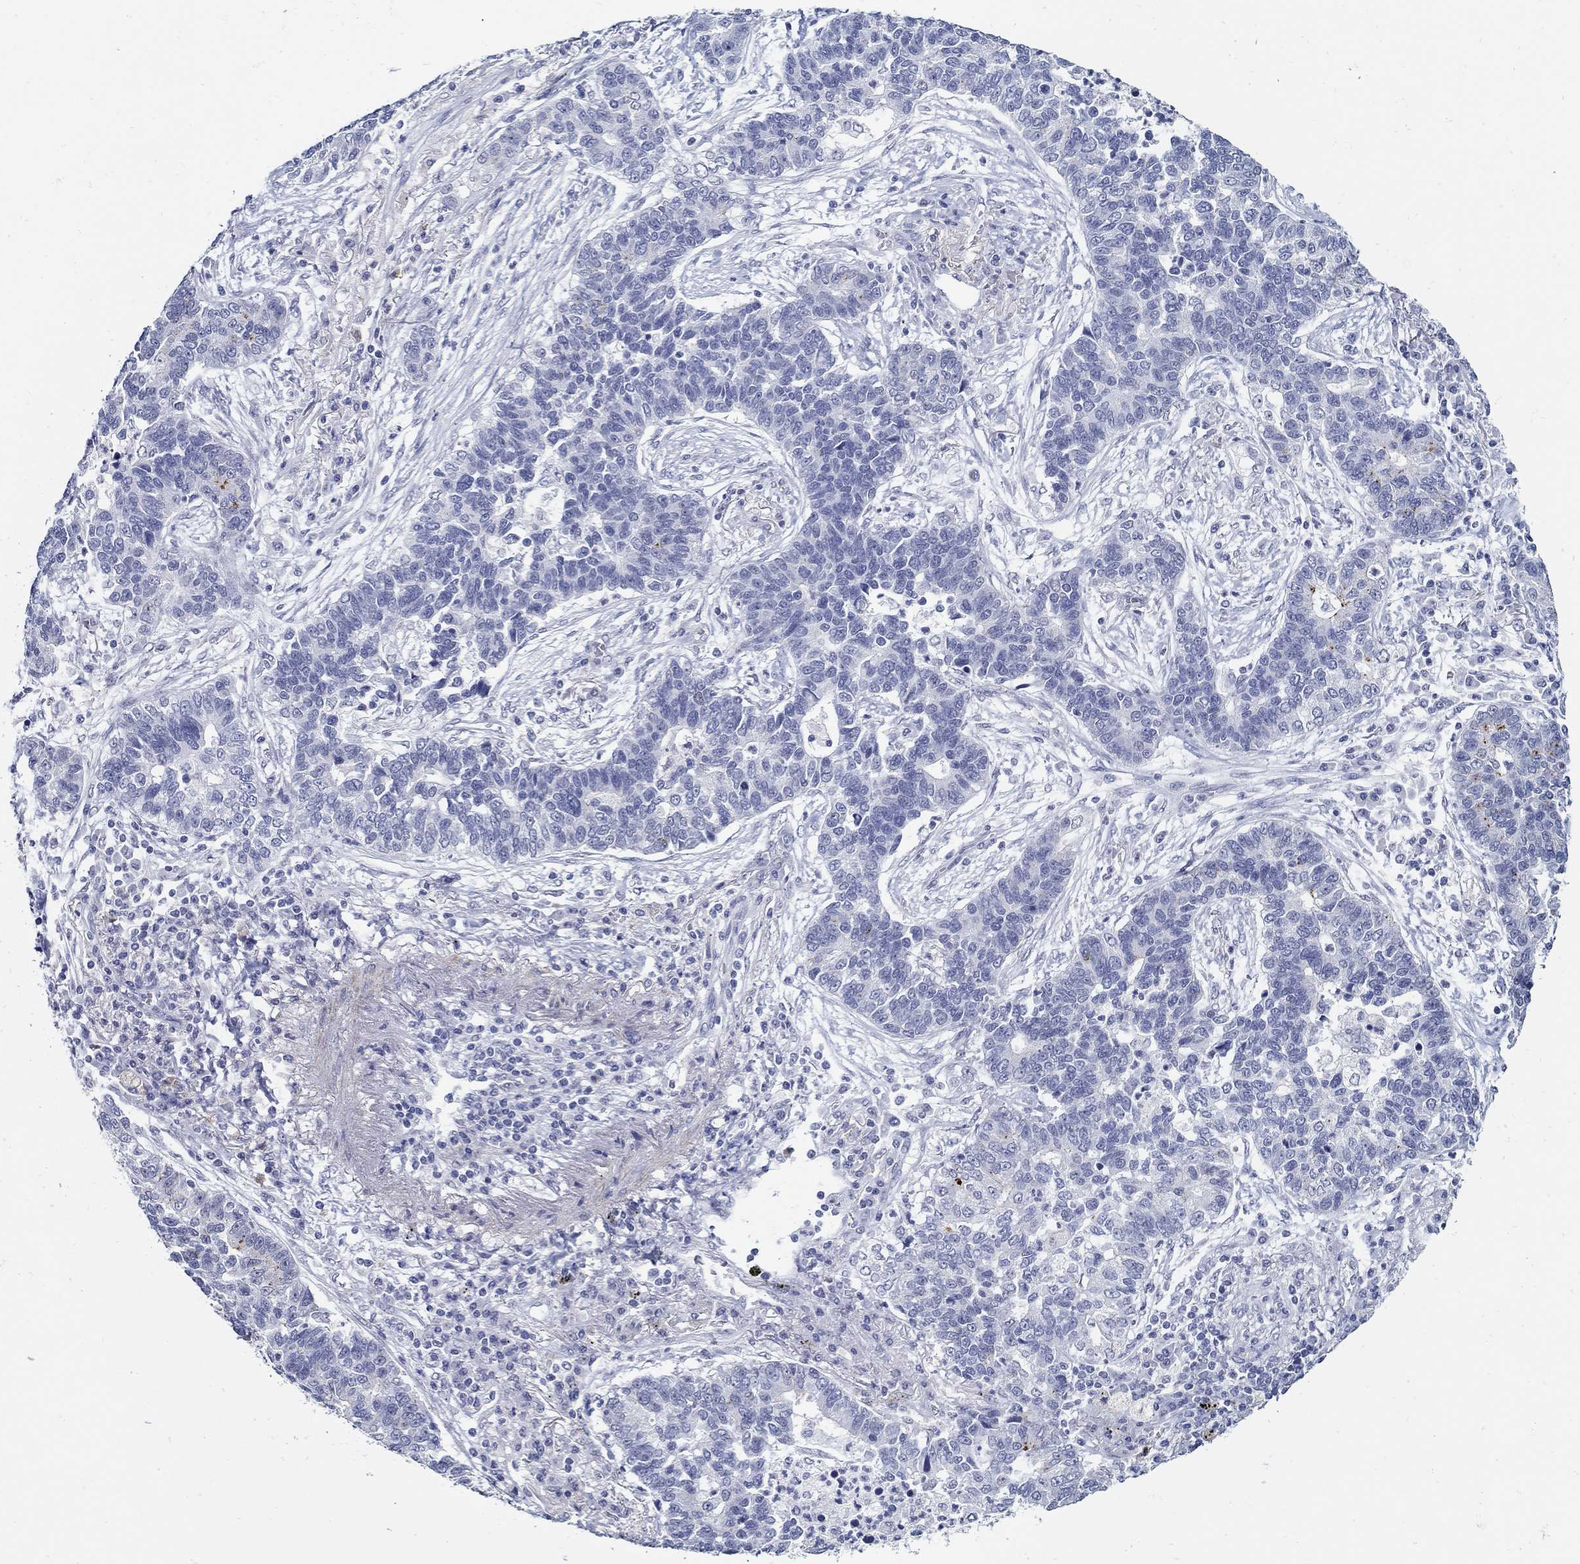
{"staining": {"intensity": "negative", "quantity": "none", "location": "none"}, "tissue": "lung cancer", "cell_type": "Tumor cells", "image_type": "cancer", "snomed": [{"axis": "morphology", "description": "Adenocarcinoma, NOS"}, {"axis": "topography", "description": "Lung"}], "caption": "Immunohistochemistry (IHC) micrograph of neoplastic tissue: adenocarcinoma (lung) stained with DAB (3,3'-diaminobenzidine) displays no significant protein positivity in tumor cells.", "gene": "USP29", "patient": {"sex": "female", "age": 57}}